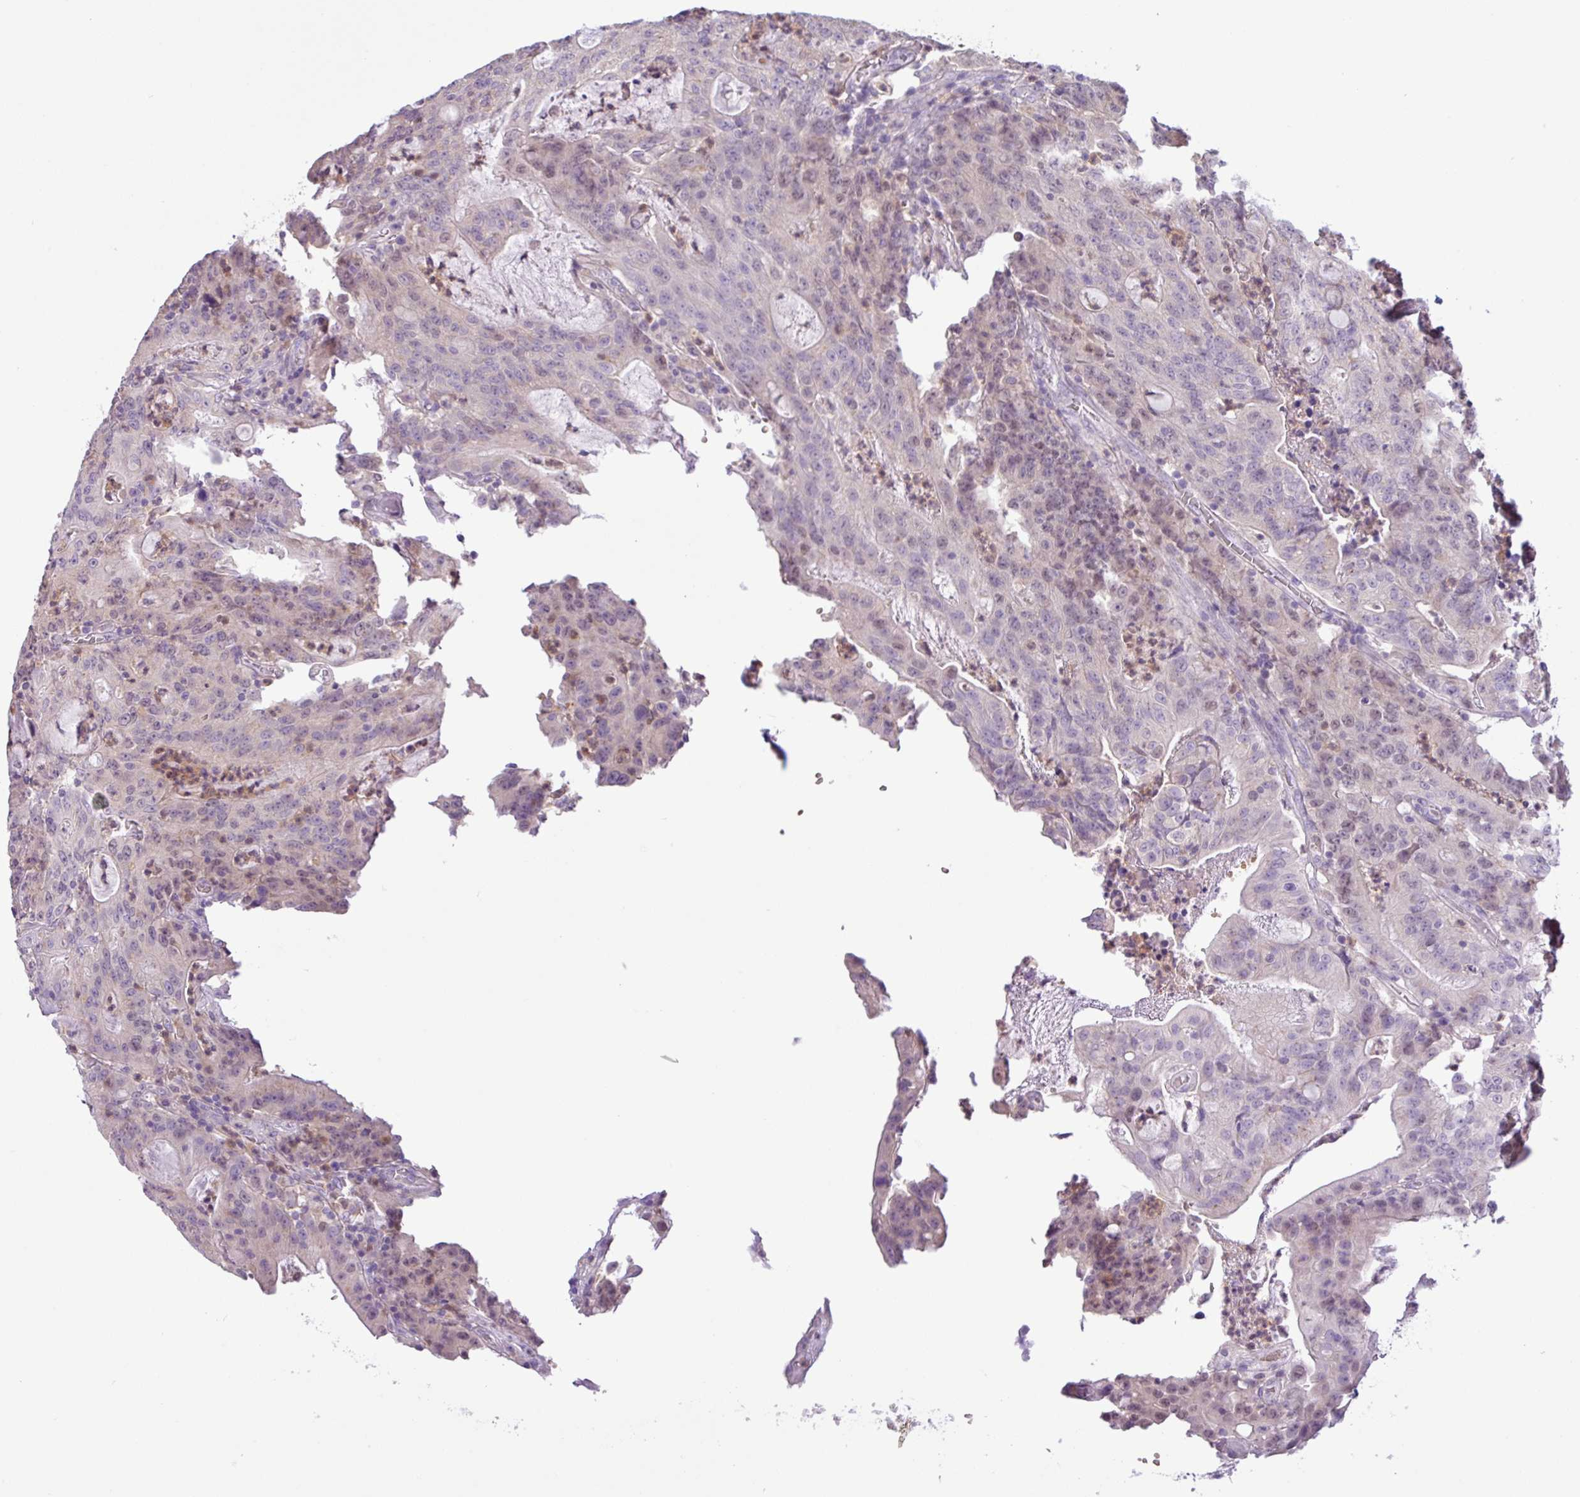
{"staining": {"intensity": "negative", "quantity": "none", "location": "none"}, "tissue": "colorectal cancer", "cell_type": "Tumor cells", "image_type": "cancer", "snomed": [{"axis": "morphology", "description": "Adenocarcinoma, NOS"}, {"axis": "topography", "description": "Colon"}], "caption": "The image exhibits no staining of tumor cells in colorectal cancer (adenocarcinoma).", "gene": "TONSL", "patient": {"sex": "male", "age": 83}}